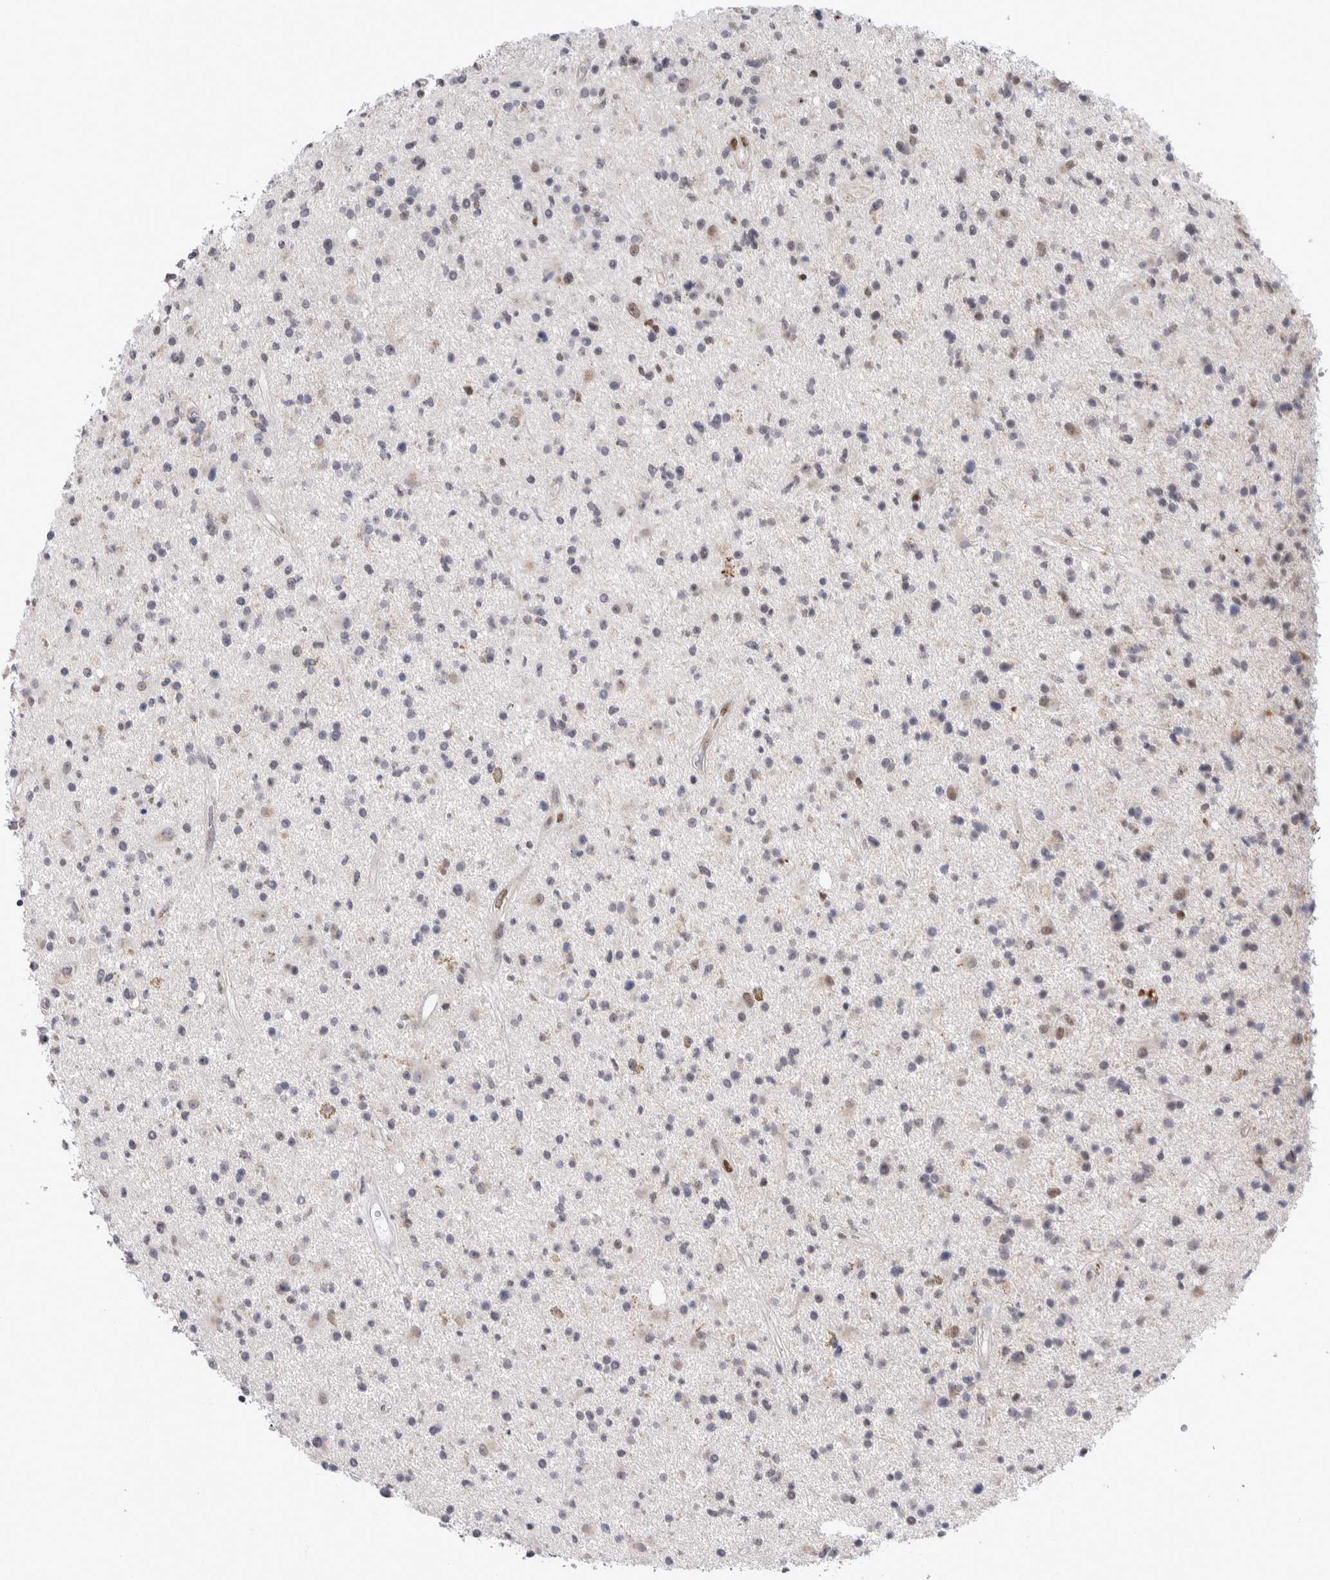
{"staining": {"intensity": "negative", "quantity": "none", "location": "none"}, "tissue": "glioma", "cell_type": "Tumor cells", "image_type": "cancer", "snomed": [{"axis": "morphology", "description": "Glioma, malignant, High grade"}, {"axis": "topography", "description": "Brain"}], "caption": "Tumor cells are negative for brown protein staining in malignant high-grade glioma.", "gene": "TAX1BP1", "patient": {"sex": "male", "age": 33}}